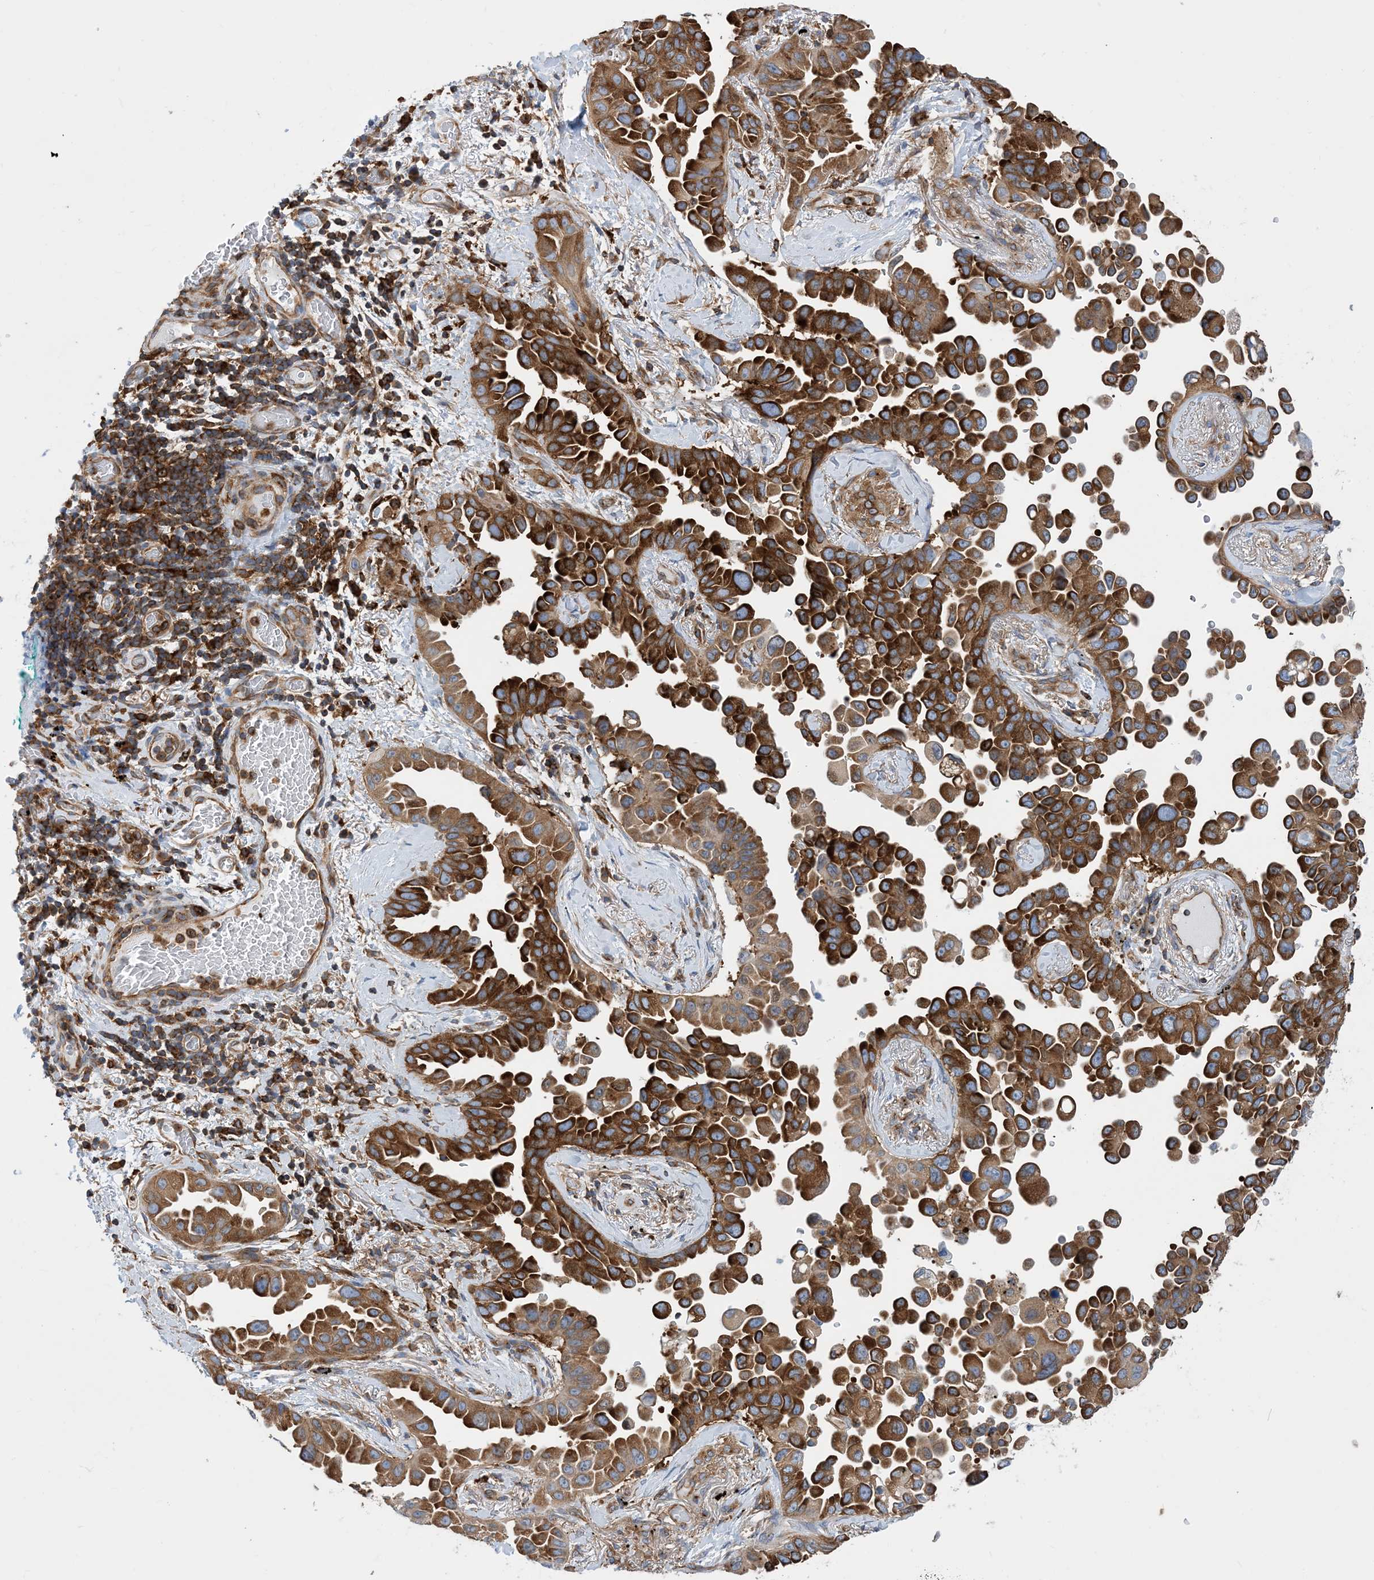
{"staining": {"intensity": "strong", "quantity": "25%-75%", "location": "cytoplasmic/membranous"}, "tissue": "lung cancer", "cell_type": "Tumor cells", "image_type": "cancer", "snomed": [{"axis": "morphology", "description": "Adenocarcinoma, NOS"}, {"axis": "topography", "description": "Lung"}], "caption": "DAB (3,3'-diaminobenzidine) immunohistochemical staining of adenocarcinoma (lung) shows strong cytoplasmic/membranous protein staining in about 25%-75% of tumor cells. Nuclei are stained in blue.", "gene": "DYNC1LI1", "patient": {"sex": "female", "age": 67}}